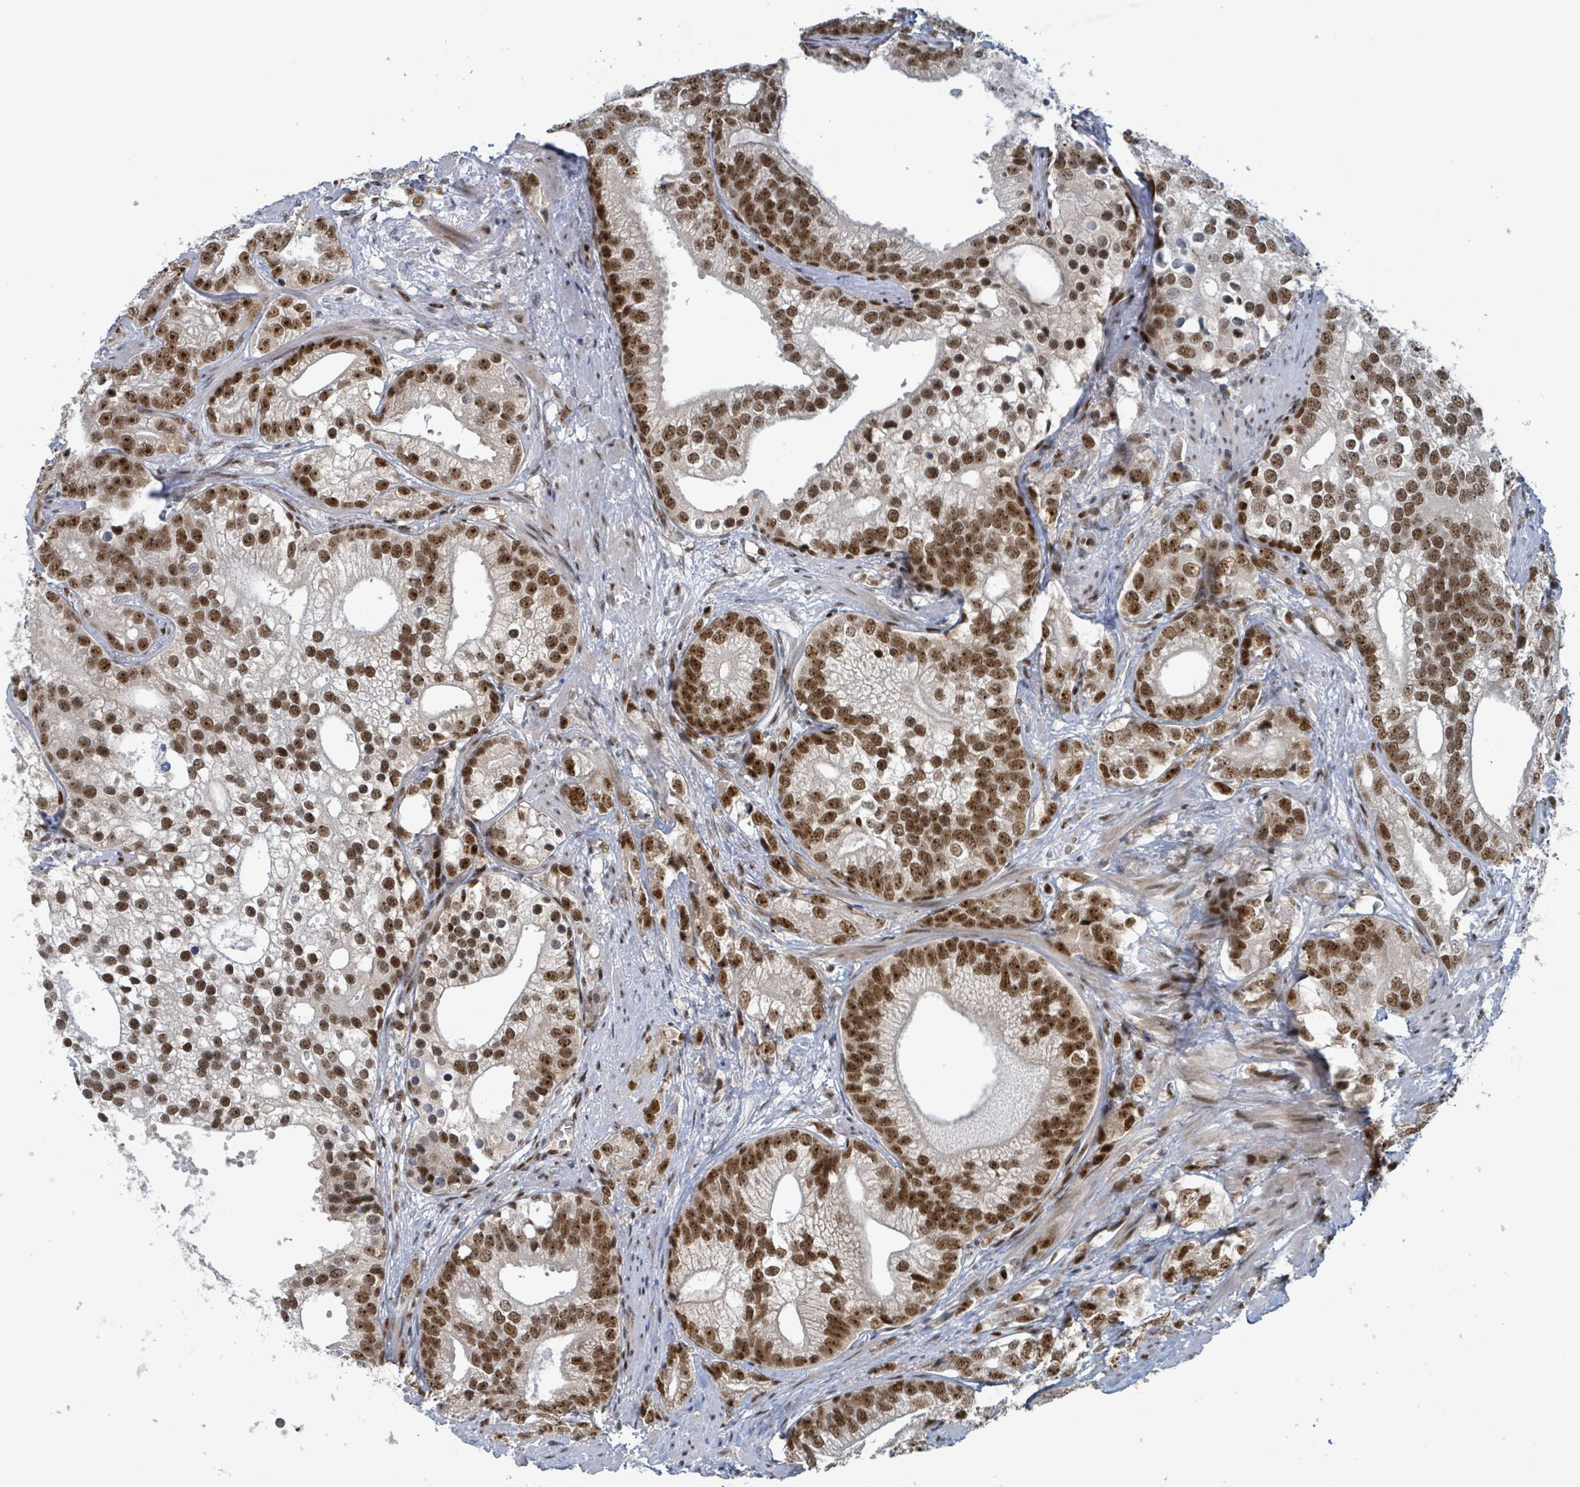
{"staining": {"intensity": "strong", "quantity": ">75%", "location": "nuclear"}, "tissue": "prostate cancer", "cell_type": "Tumor cells", "image_type": "cancer", "snomed": [{"axis": "morphology", "description": "Adenocarcinoma, High grade"}, {"axis": "topography", "description": "Prostate"}], "caption": "High-grade adenocarcinoma (prostate) was stained to show a protein in brown. There is high levels of strong nuclear staining in about >75% of tumor cells.", "gene": "KLF3", "patient": {"sex": "male", "age": 75}}